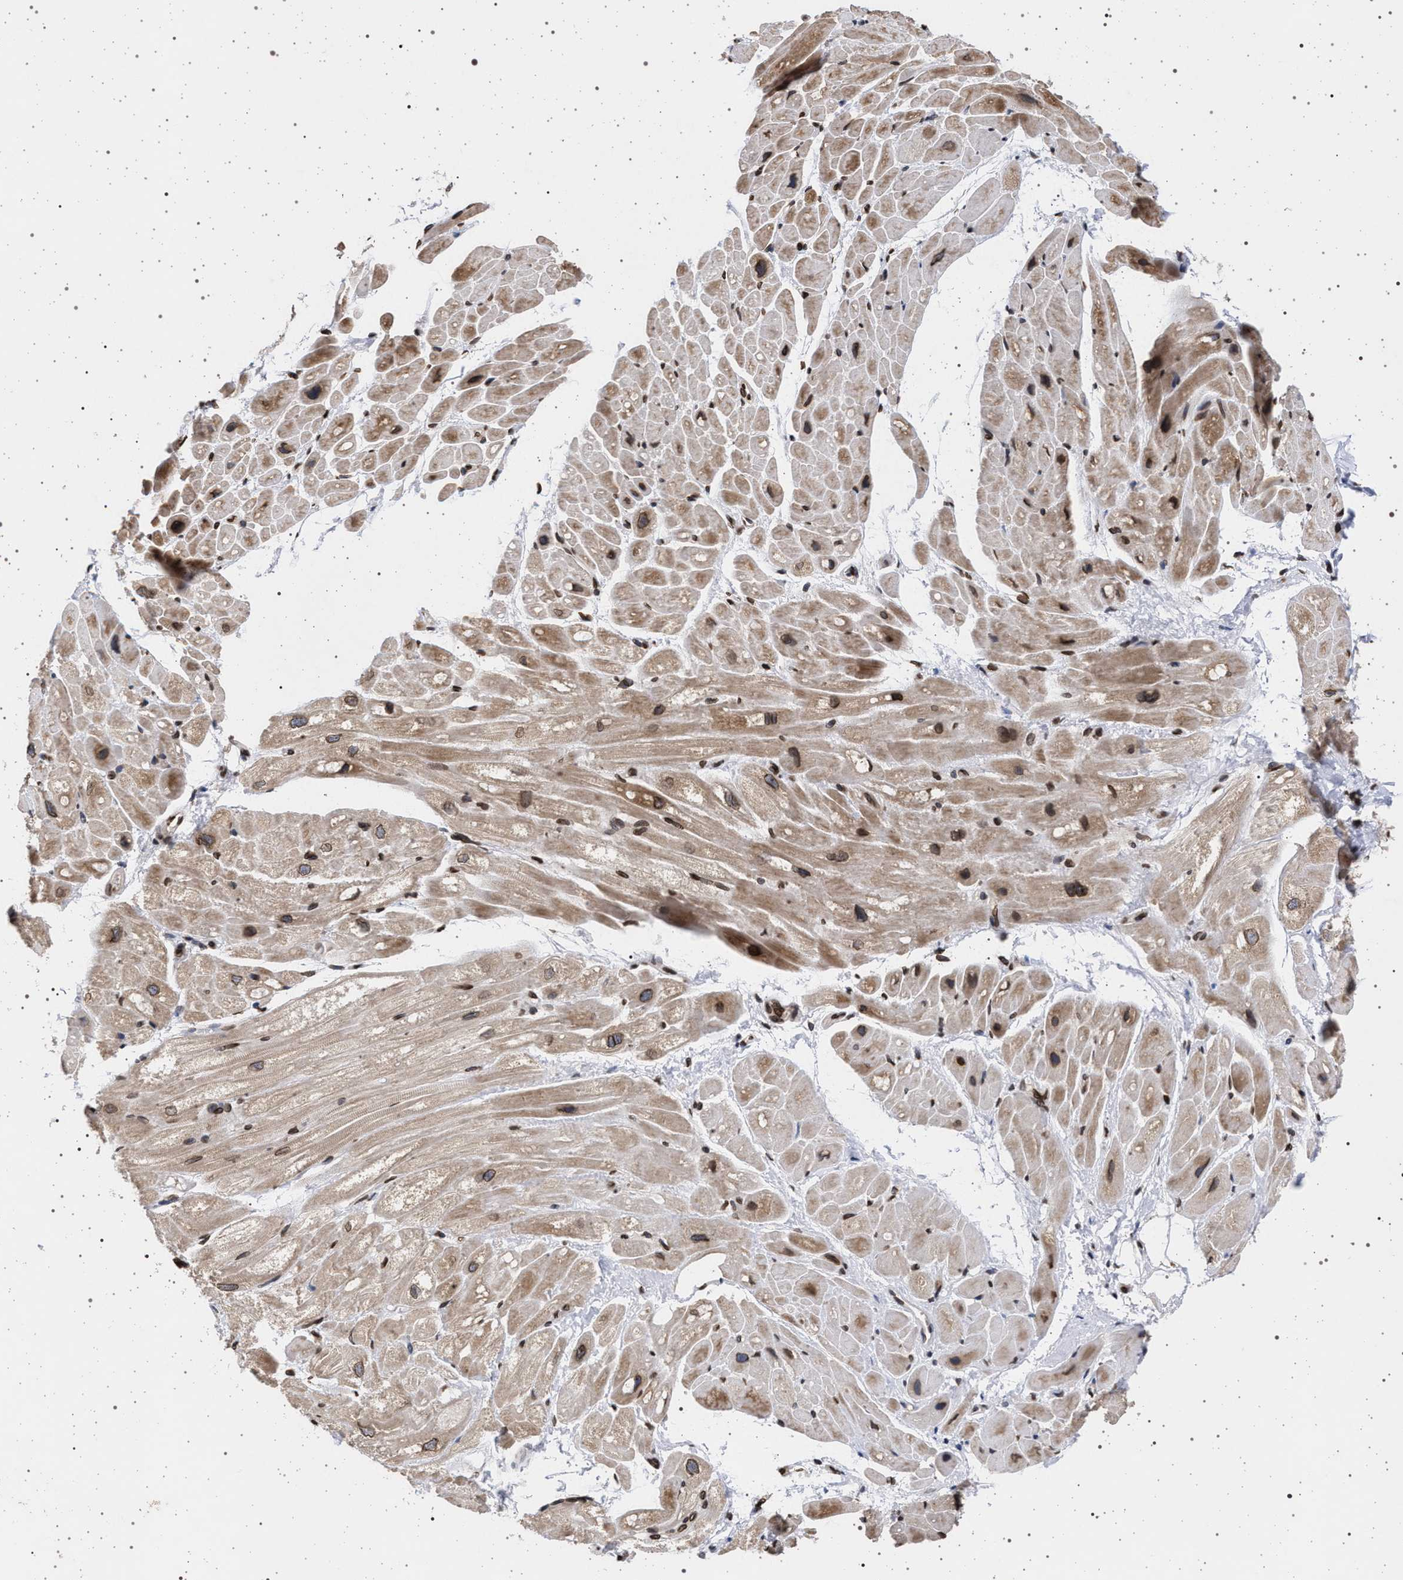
{"staining": {"intensity": "strong", "quantity": ">75%", "location": "cytoplasmic/membranous,nuclear"}, "tissue": "heart muscle", "cell_type": "Cardiomyocytes", "image_type": "normal", "snomed": [{"axis": "morphology", "description": "Normal tissue, NOS"}, {"axis": "topography", "description": "Heart"}], "caption": "Protein staining displays strong cytoplasmic/membranous,nuclear staining in about >75% of cardiomyocytes in benign heart muscle.", "gene": "ING2", "patient": {"sex": "male", "age": 49}}